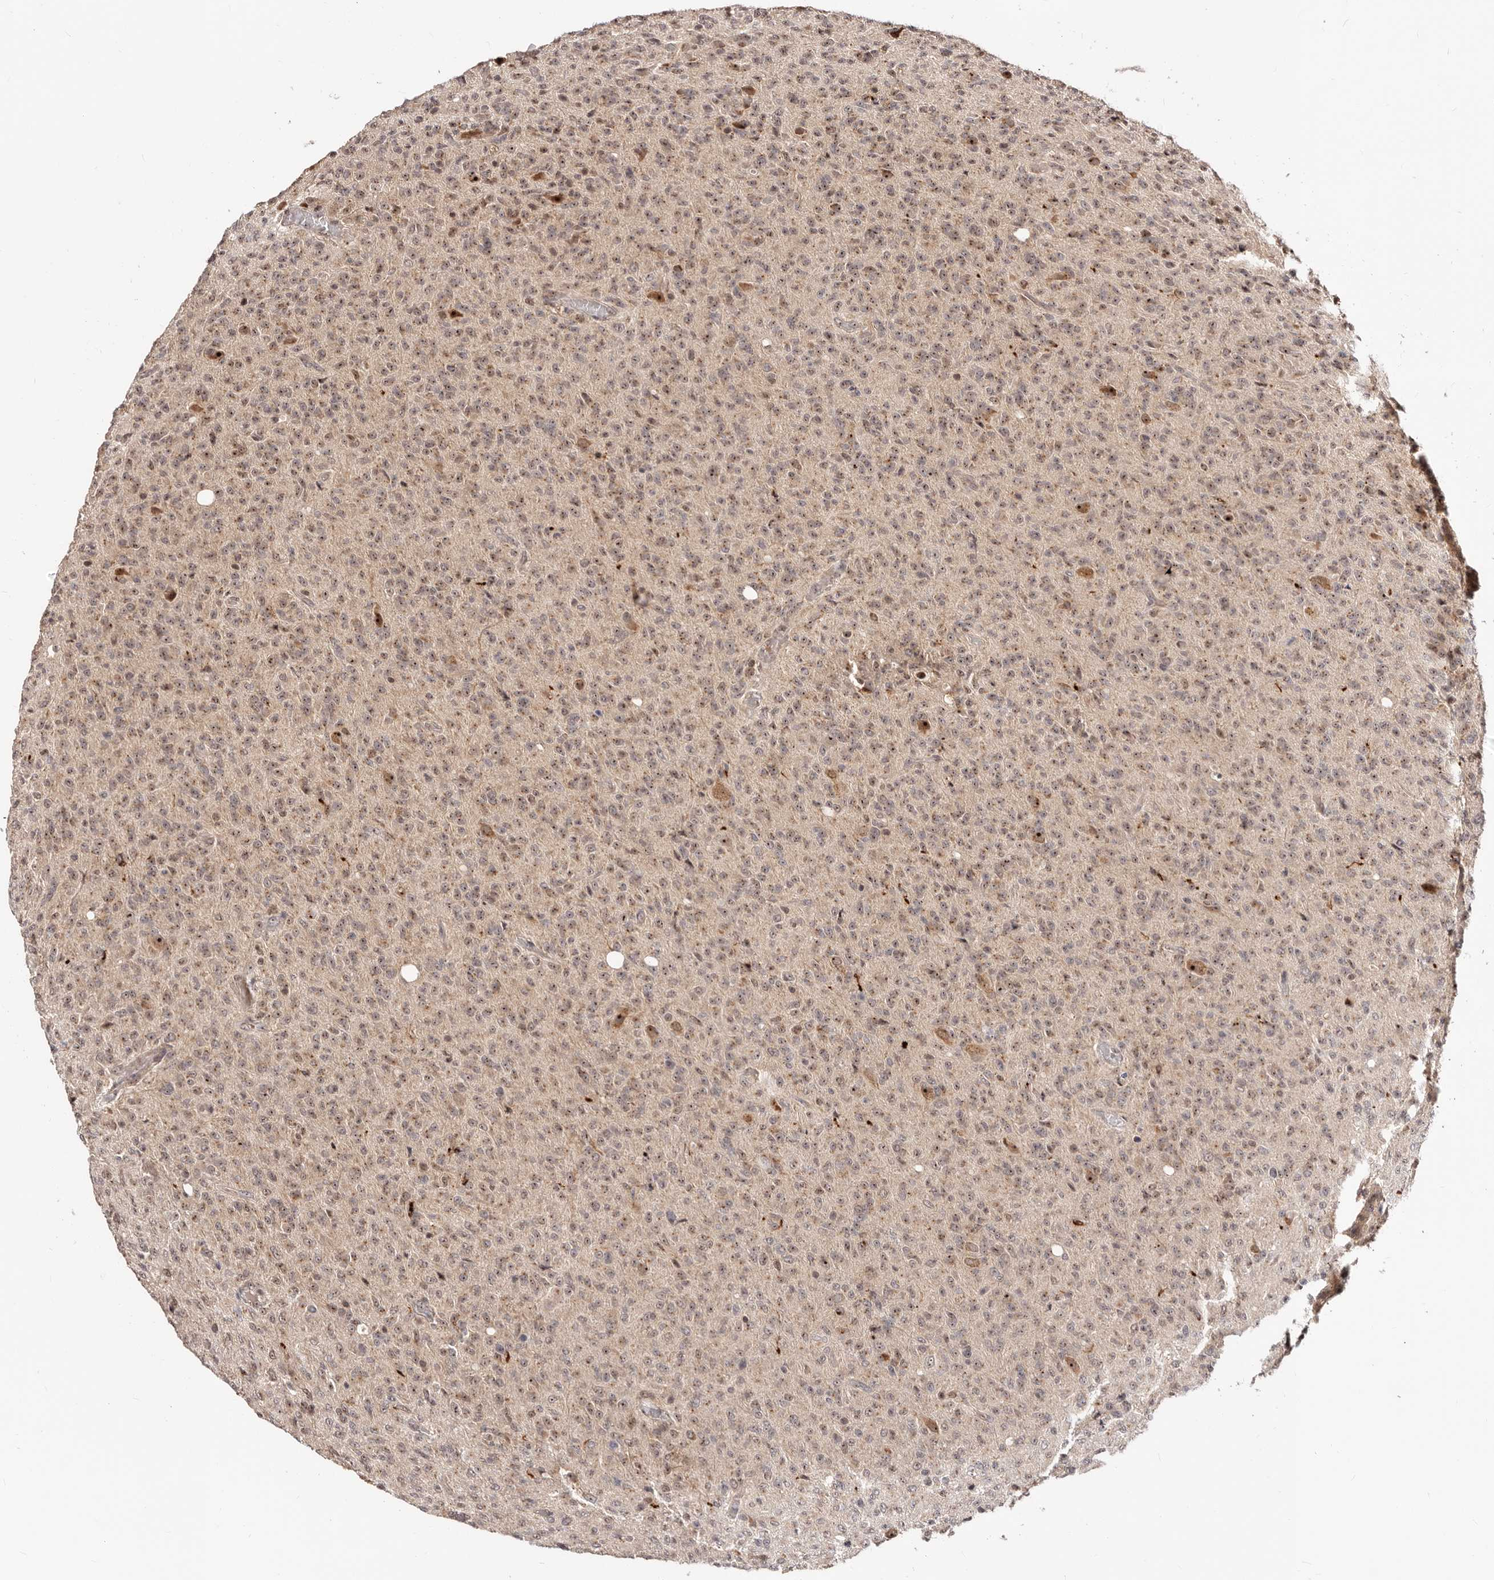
{"staining": {"intensity": "moderate", "quantity": ">75%", "location": "nuclear"}, "tissue": "glioma", "cell_type": "Tumor cells", "image_type": "cancer", "snomed": [{"axis": "morphology", "description": "Glioma, malignant, High grade"}, {"axis": "topography", "description": "Brain"}], "caption": "Protein expression by IHC displays moderate nuclear expression in about >75% of tumor cells in high-grade glioma (malignant).", "gene": "APOL6", "patient": {"sex": "female", "age": 57}}